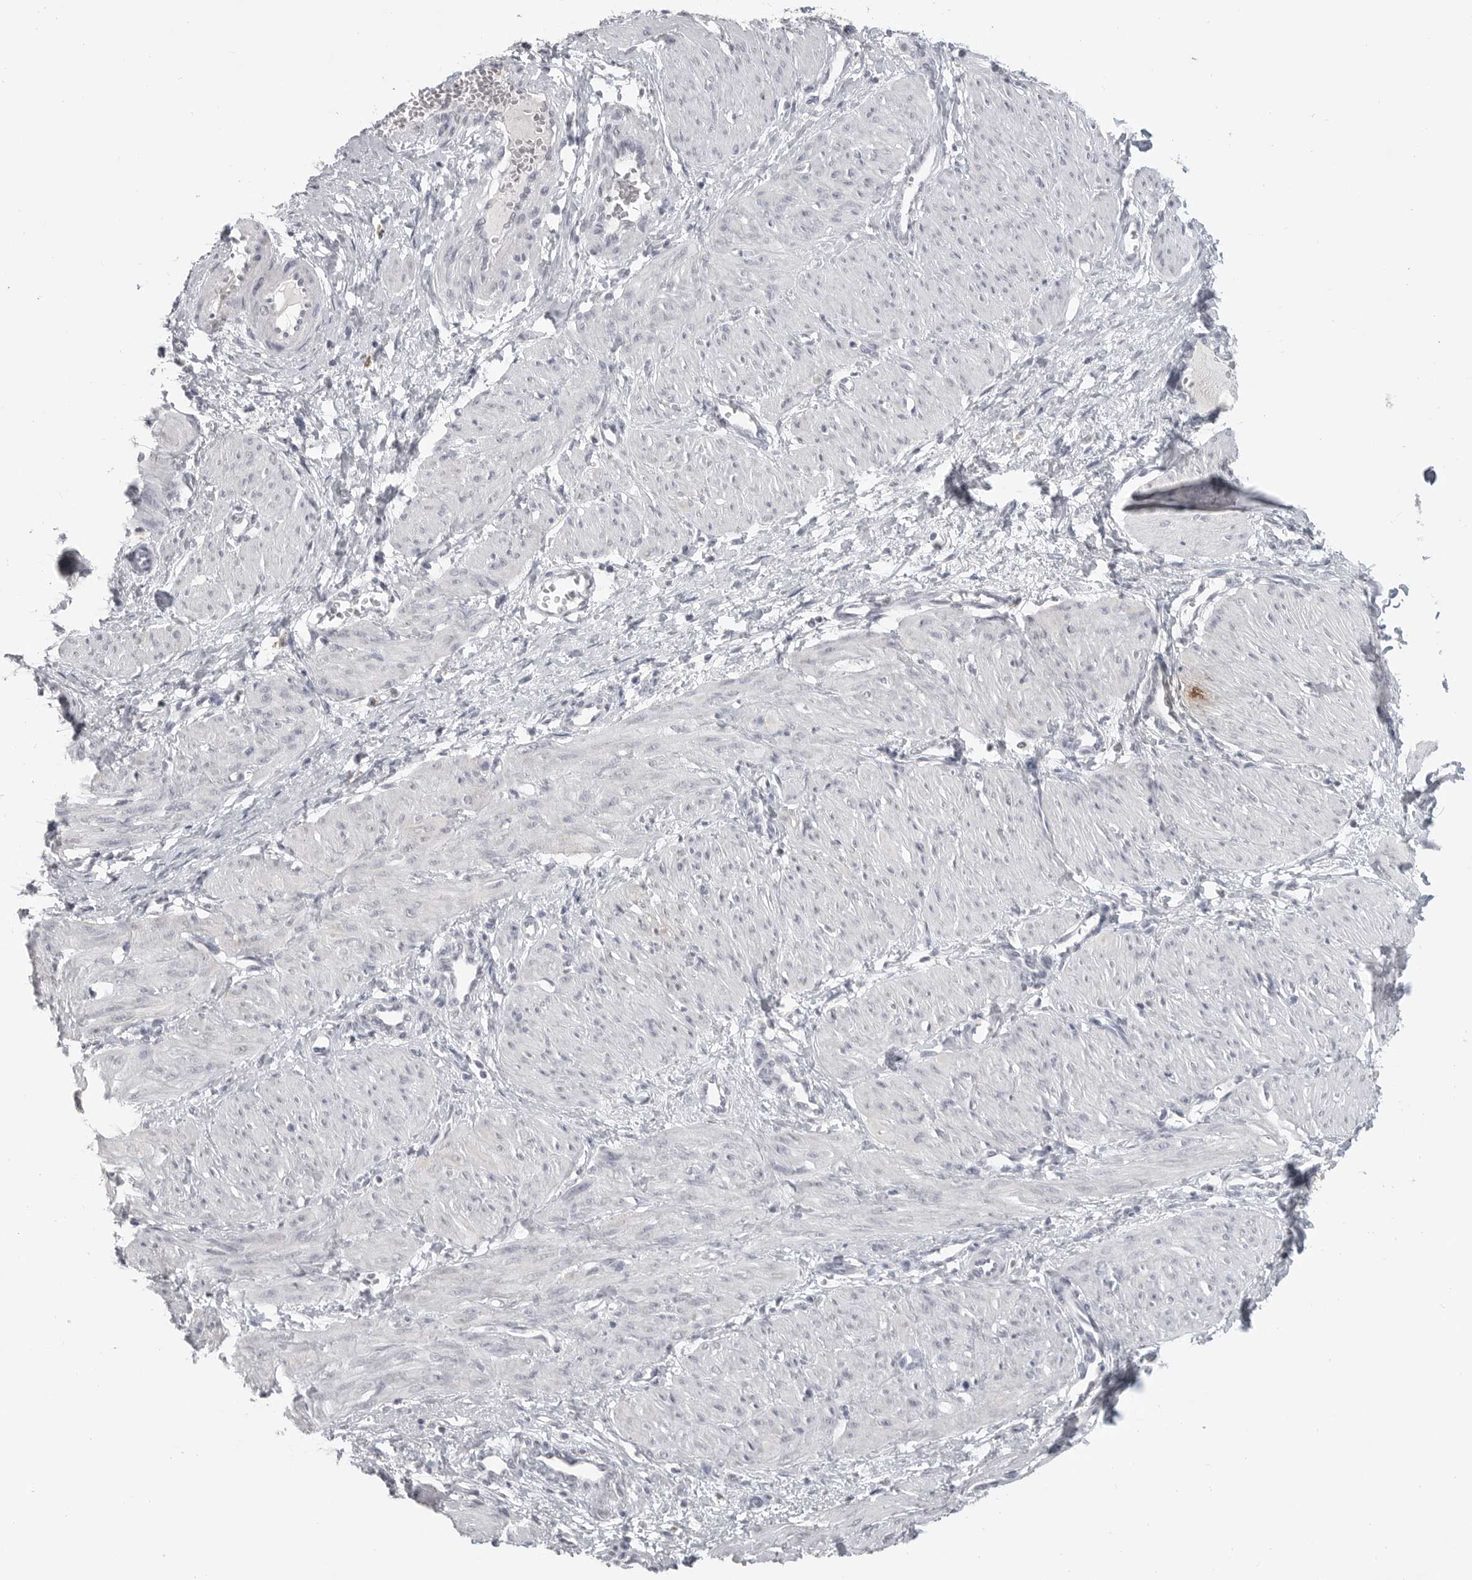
{"staining": {"intensity": "negative", "quantity": "none", "location": "none"}, "tissue": "smooth muscle", "cell_type": "Smooth muscle cells", "image_type": "normal", "snomed": [{"axis": "morphology", "description": "Normal tissue, NOS"}, {"axis": "topography", "description": "Endometrium"}], "caption": "DAB immunohistochemical staining of unremarkable human smooth muscle exhibits no significant staining in smooth muscle cells. The staining was performed using DAB to visualize the protein expression in brown, while the nuclei were stained in blue with hematoxylin (Magnification: 20x).", "gene": "PRSS1", "patient": {"sex": "female", "age": 33}}